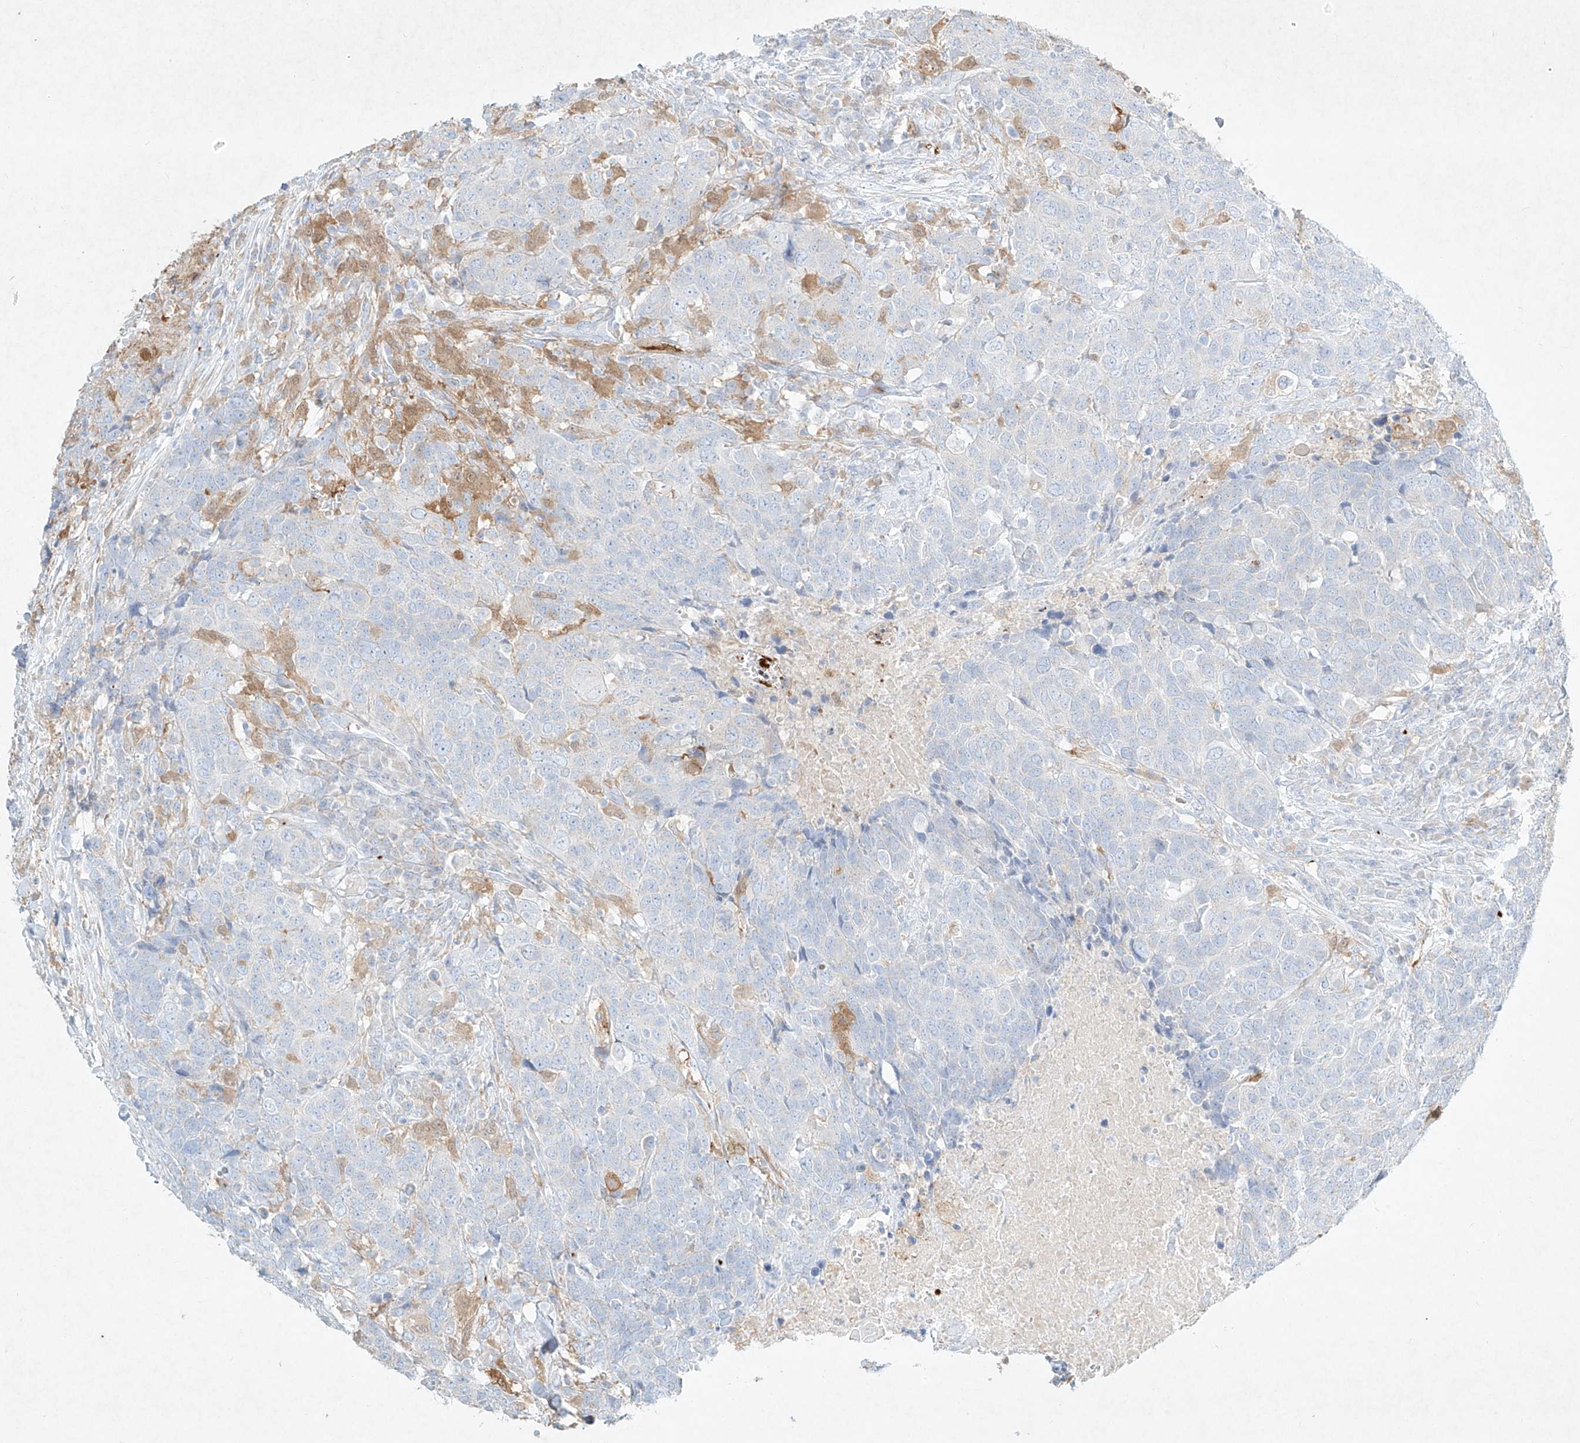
{"staining": {"intensity": "negative", "quantity": "none", "location": "none"}, "tissue": "head and neck cancer", "cell_type": "Tumor cells", "image_type": "cancer", "snomed": [{"axis": "morphology", "description": "Squamous cell carcinoma, NOS"}, {"axis": "topography", "description": "Head-Neck"}], "caption": "An immunohistochemistry (IHC) histopathology image of head and neck cancer is shown. There is no staining in tumor cells of head and neck cancer. (Brightfield microscopy of DAB (3,3'-diaminobenzidine) IHC at high magnification).", "gene": "PLEK", "patient": {"sex": "male", "age": 66}}